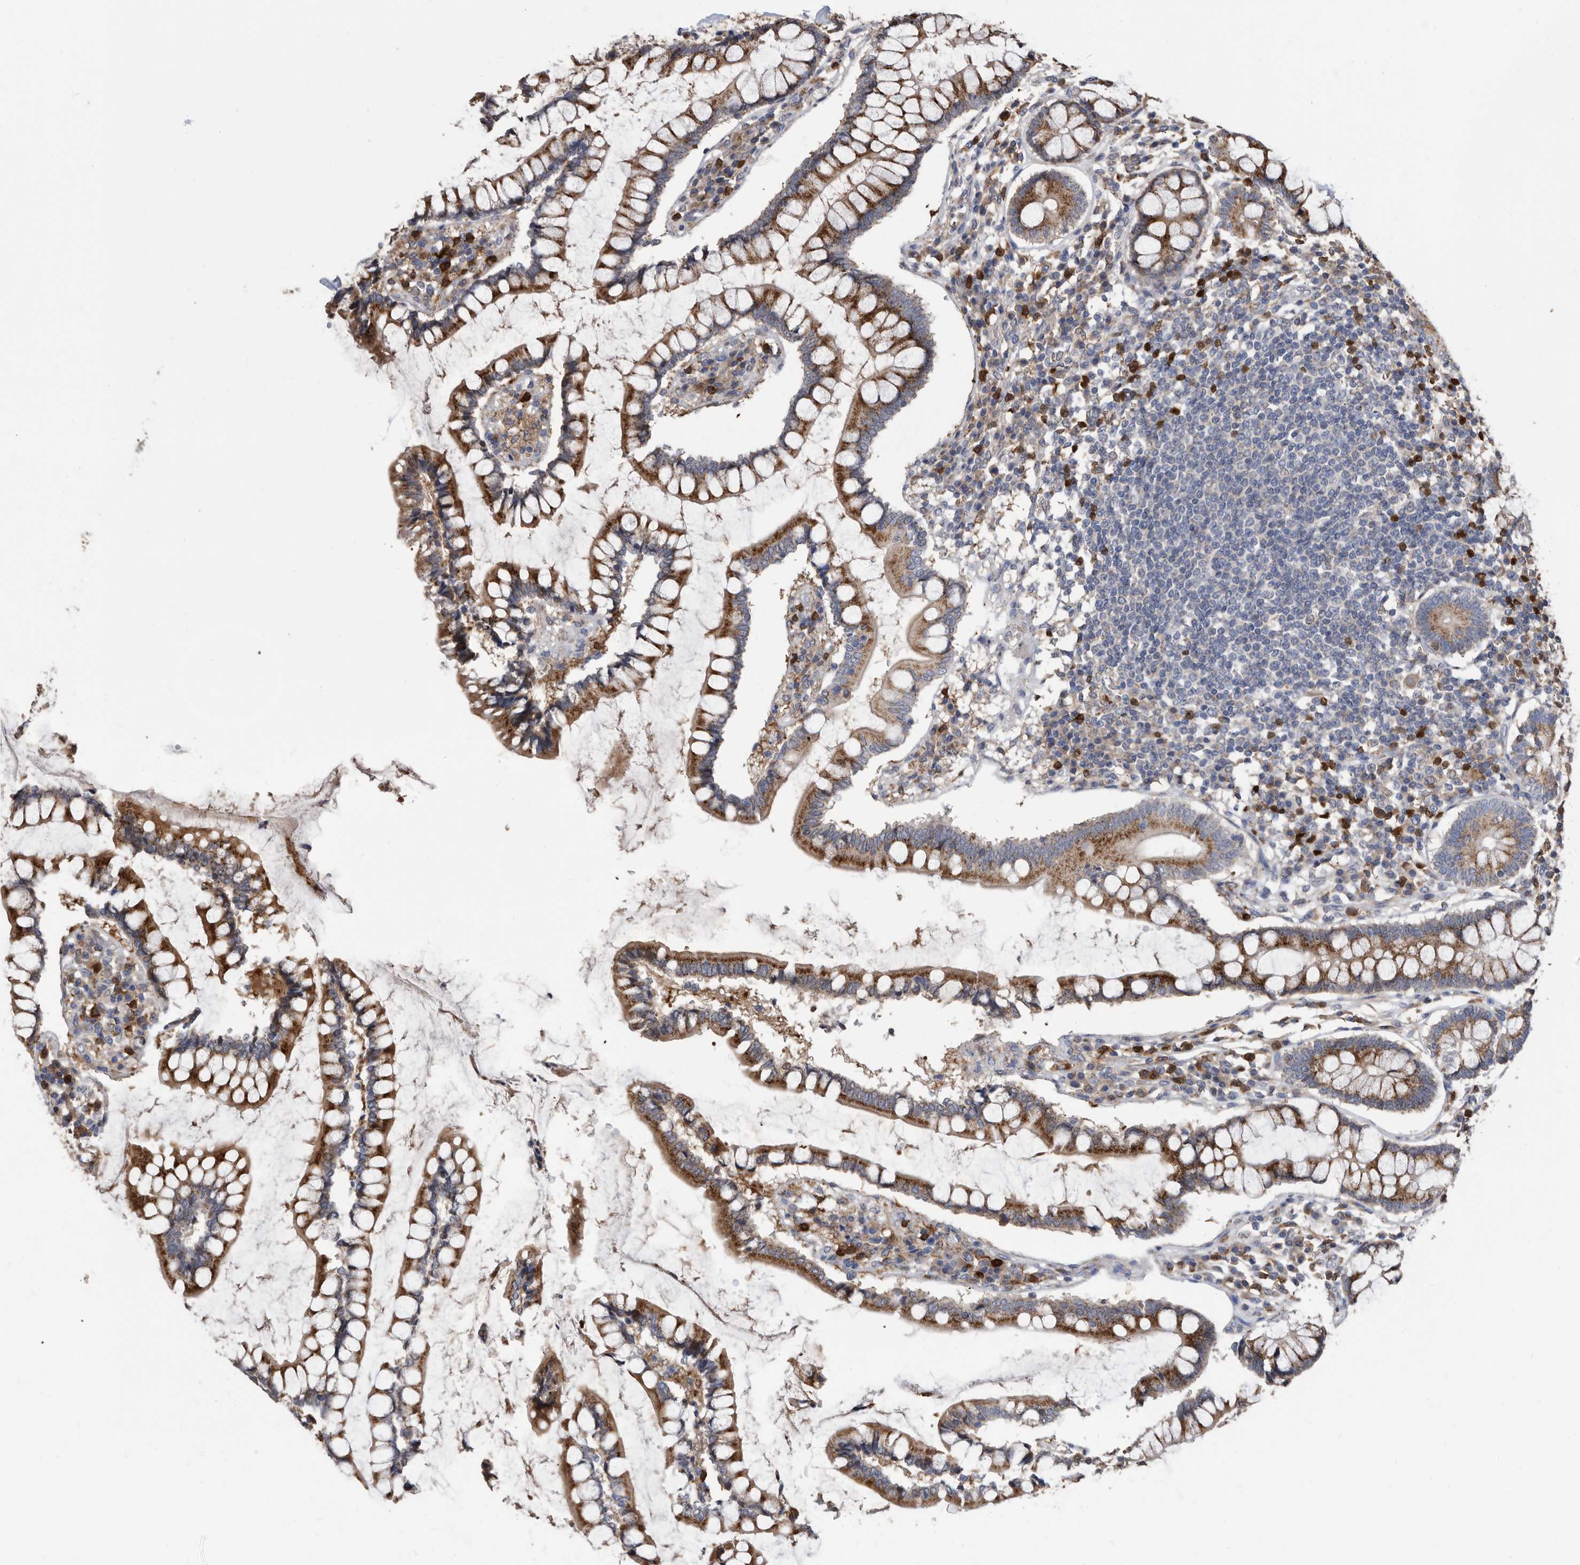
{"staining": {"intensity": "weak", "quantity": "25%-75%", "location": "cytoplasmic/membranous"}, "tissue": "colon", "cell_type": "Endothelial cells", "image_type": "normal", "snomed": [{"axis": "morphology", "description": "Normal tissue, NOS"}, {"axis": "topography", "description": "Colon"}], "caption": "High-power microscopy captured an immunohistochemistry (IHC) photomicrograph of benign colon, revealing weak cytoplasmic/membranous expression in about 25%-75% of endothelial cells. The staining is performed using DAB (3,3'-diaminobenzidine) brown chromogen to label protein expression. The nuclei are counter-stained blue using hematoxylin.", "gene": "CRISPLD2", "patient": {"sex": "female", "age": 79}}